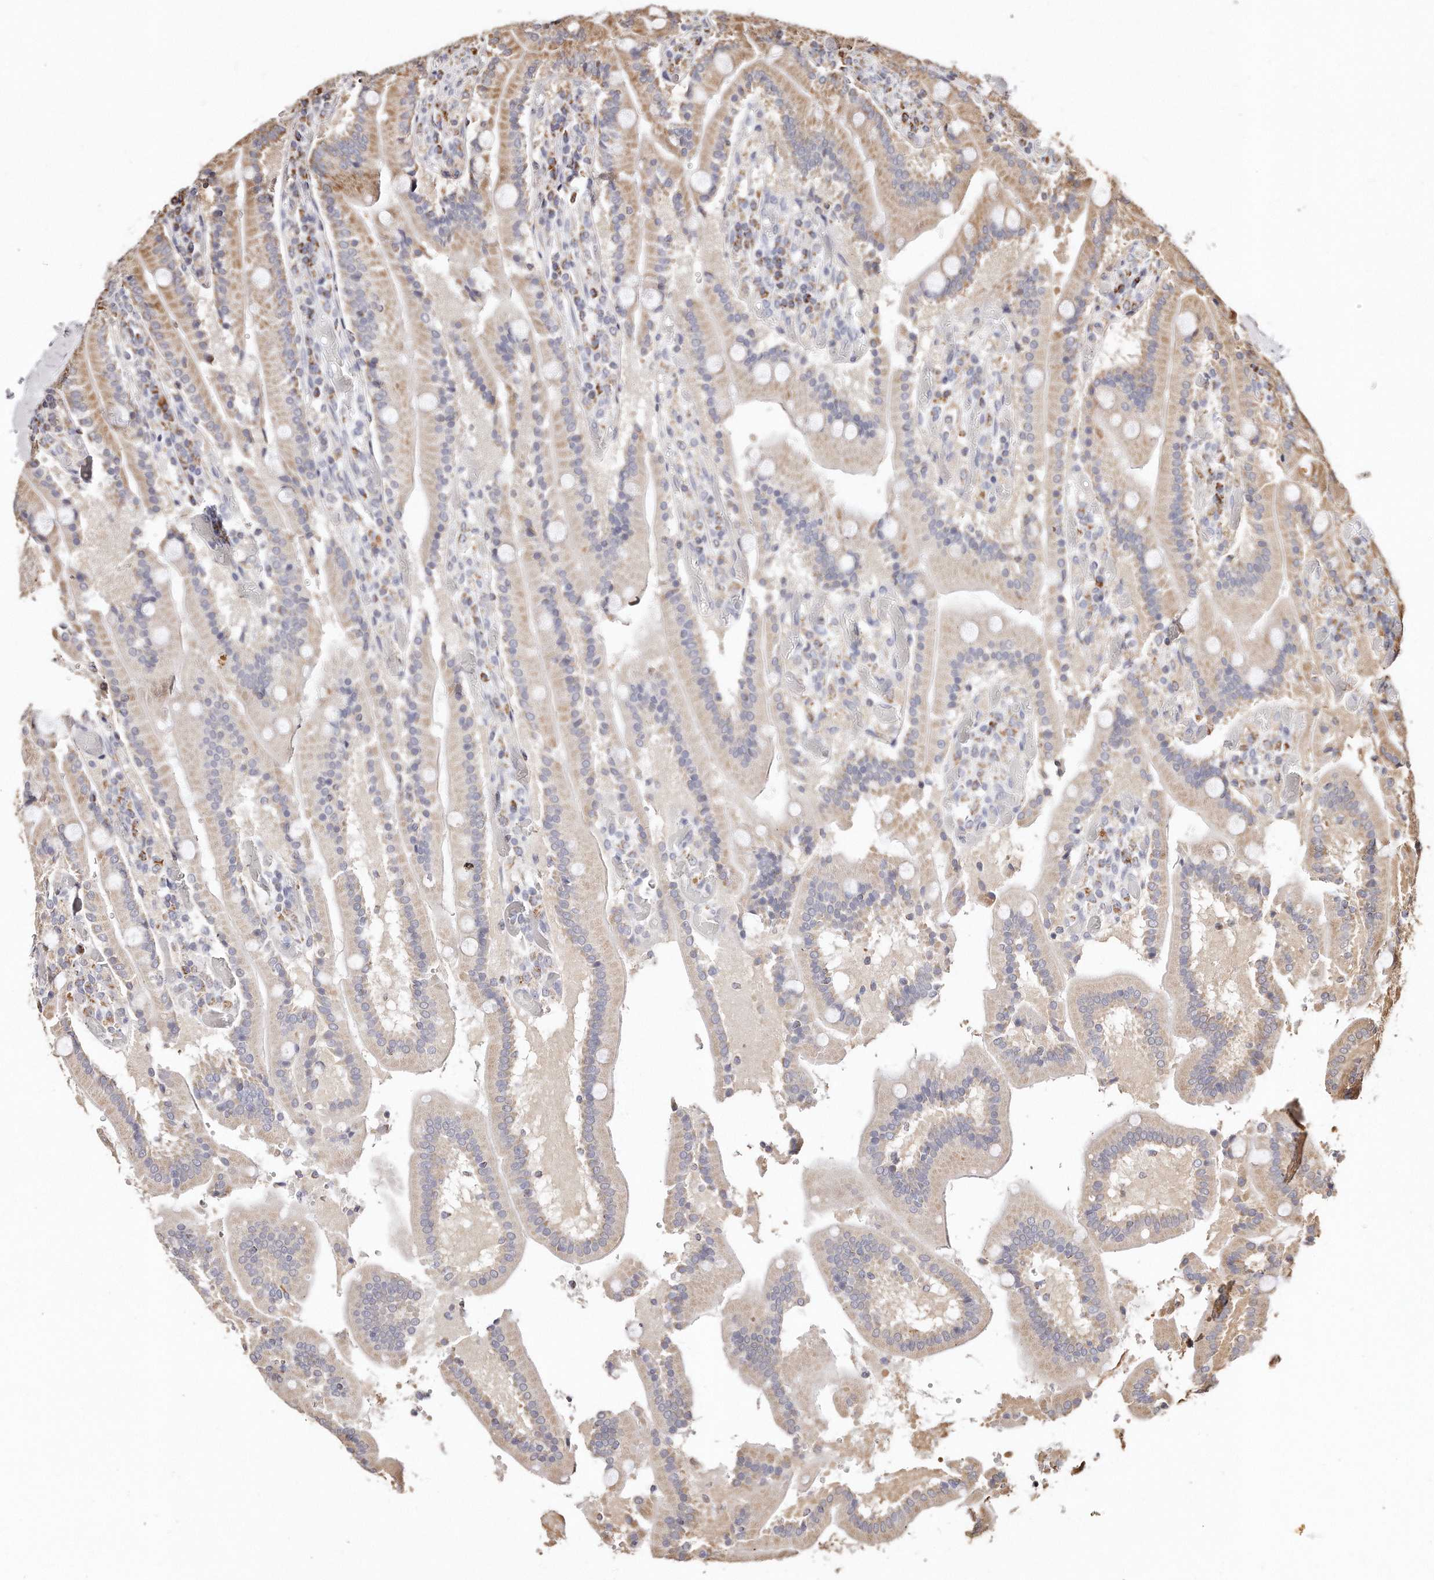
{"staining": {"intensity": "moderate", "quantity": "25%-75%", "location": "cytoplasmic/membranous"}, "tissue": "duodenum", "cell_type": "Glandular cells", "image_type": "normal", "snomed": [{"axis": "morphology", "description": "Normal tissue, NOS"}, {"axis": "topography", "description": "Duodenum"}], "caption": "Immunohistochemical staining of unremarkable duodenum shows medium levels of moderate cytoplasmic/membranous staining in approximately 25%-75% of glandular cells. (Brightfield microscopy of DAB IHC at high magnification).", "gene": "RTKN", "patient": {"sex": "female", "age": 62}}